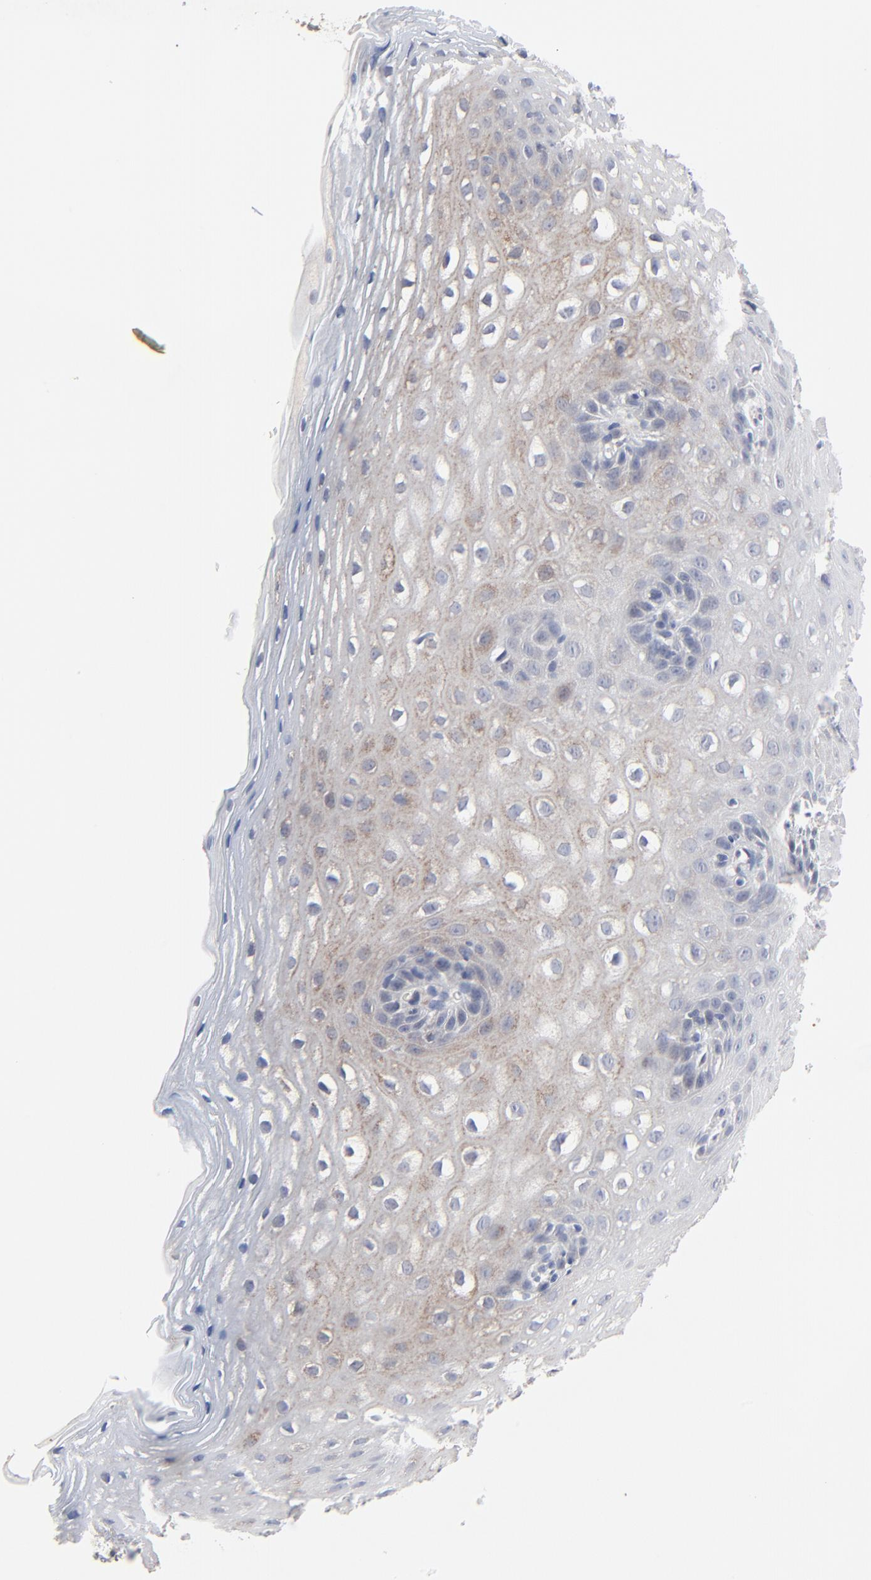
{"staining": {"intensity": "weak", "quantity": "25%-75%", "location": "cytoplasmic/membranous"}, "tissue": "esophagus", "cell_type": "Squamous epithelial cells", "image_type": "normal", "snomed": [{"axis": "morphology", "description": "Normal tissue, NOS"}, {"axis": "topography", "description": "Esophagus"}], "caption": "A high-resolution histopathology image shows IHC staining of normal esophagus, which displays weak cytoplasmic/membranous positivity in about 25%-75% of squamous epithelial cells. Using DAB (brown) and hematoxylin (blue) stains, captured at high magnification using brightfield microscopy.", "gene": "FANCB", "patient": {"sex": "female", "age": 70}}